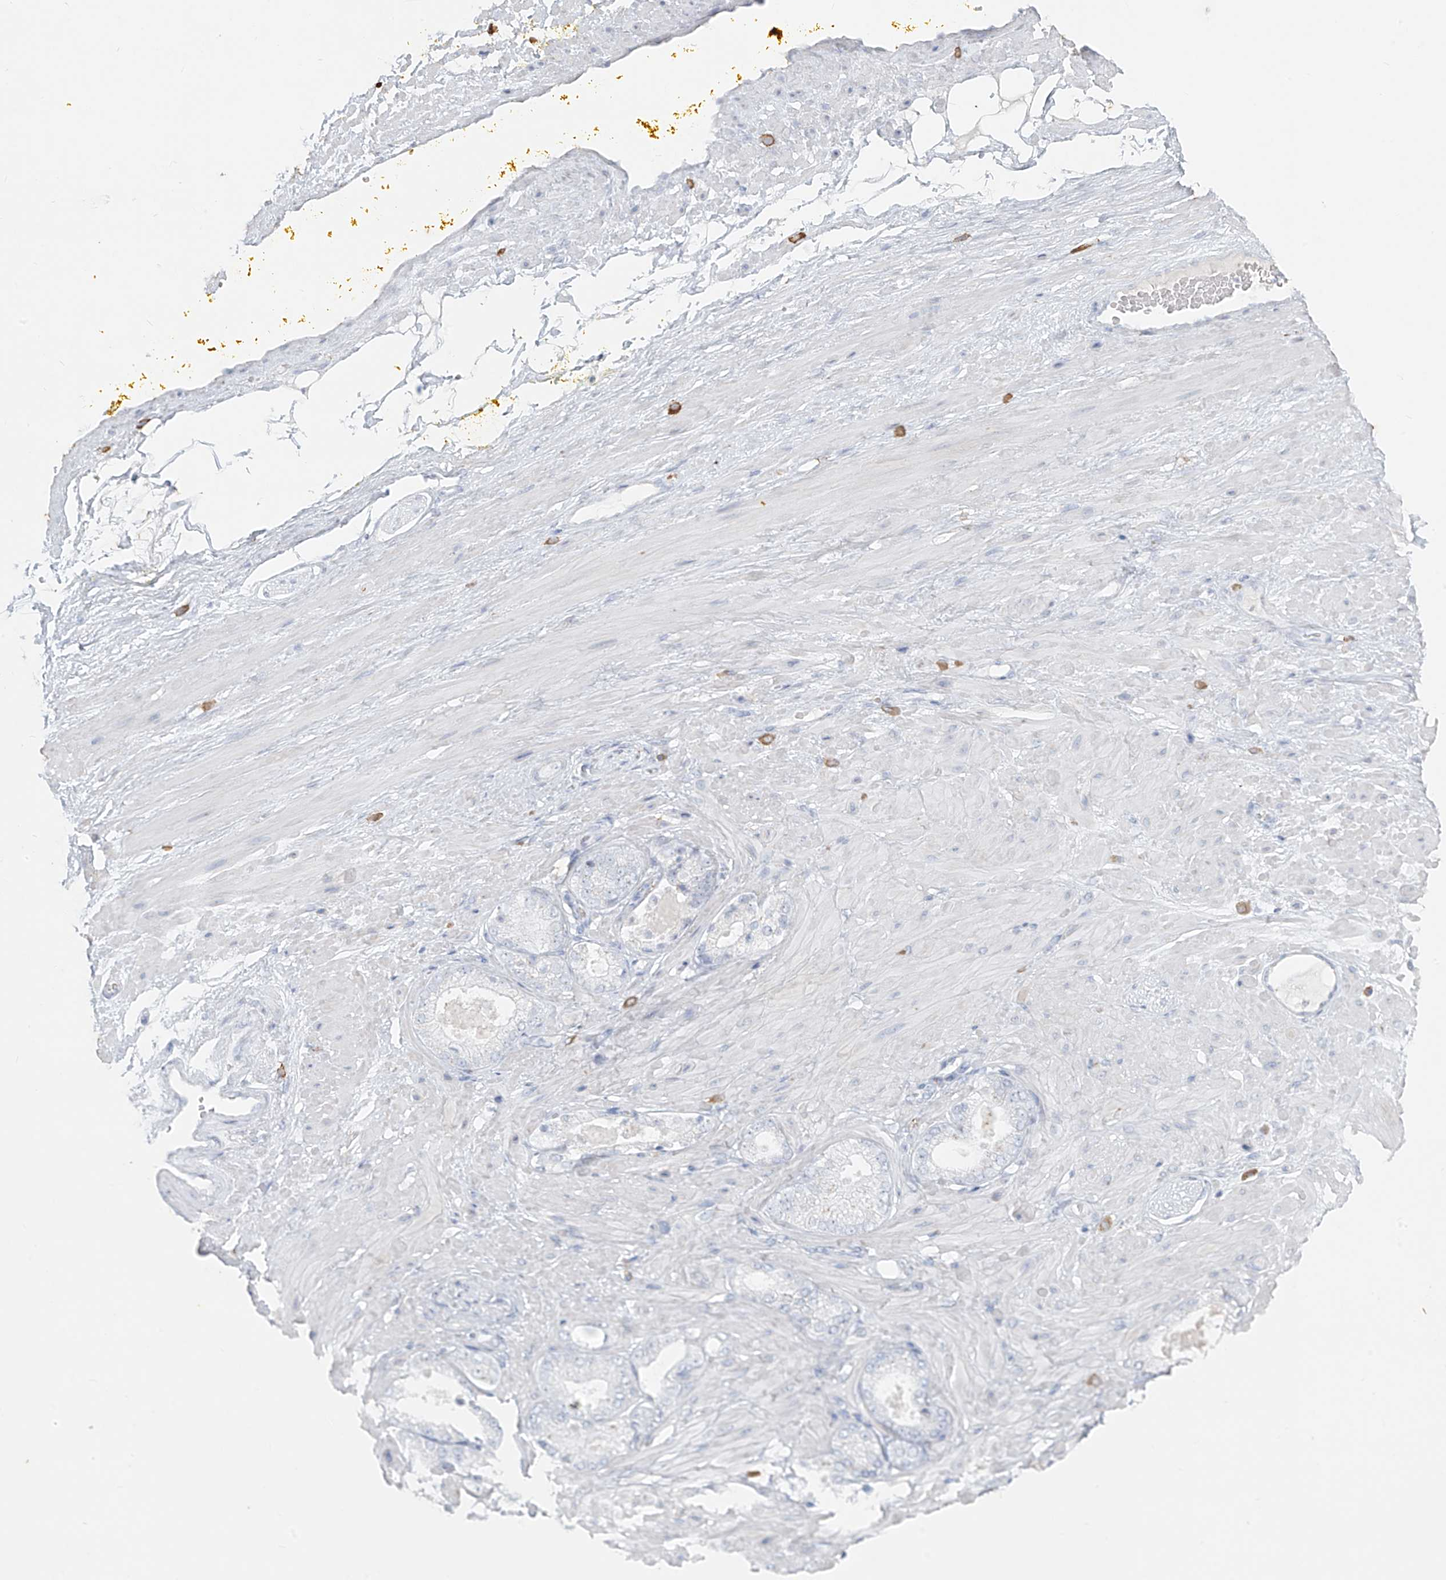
{"staining": {"intensity": "negative", "quantity": "none", "location": "none"}, "tissue": "adipose tissue", "cell_type": "Adipocytes", "image_type": "normal", "snomed": [{"axis": "morphology", "description": "Normal tissue, NOS"}, {"axis": "morphology", "description": "Adenocarcinoma, Low grade"}, {"axis": "topography", "description": "Prostate"}, {"axis": "topography", "description": "Peripheral nerve tissue"}], "caption": "This is a image of IHC staining of normal adipose tissue, which shows no positivity in adipocytes.", "gene": "CX3CR1", "patient": {"sex": "male", "age": 63}}